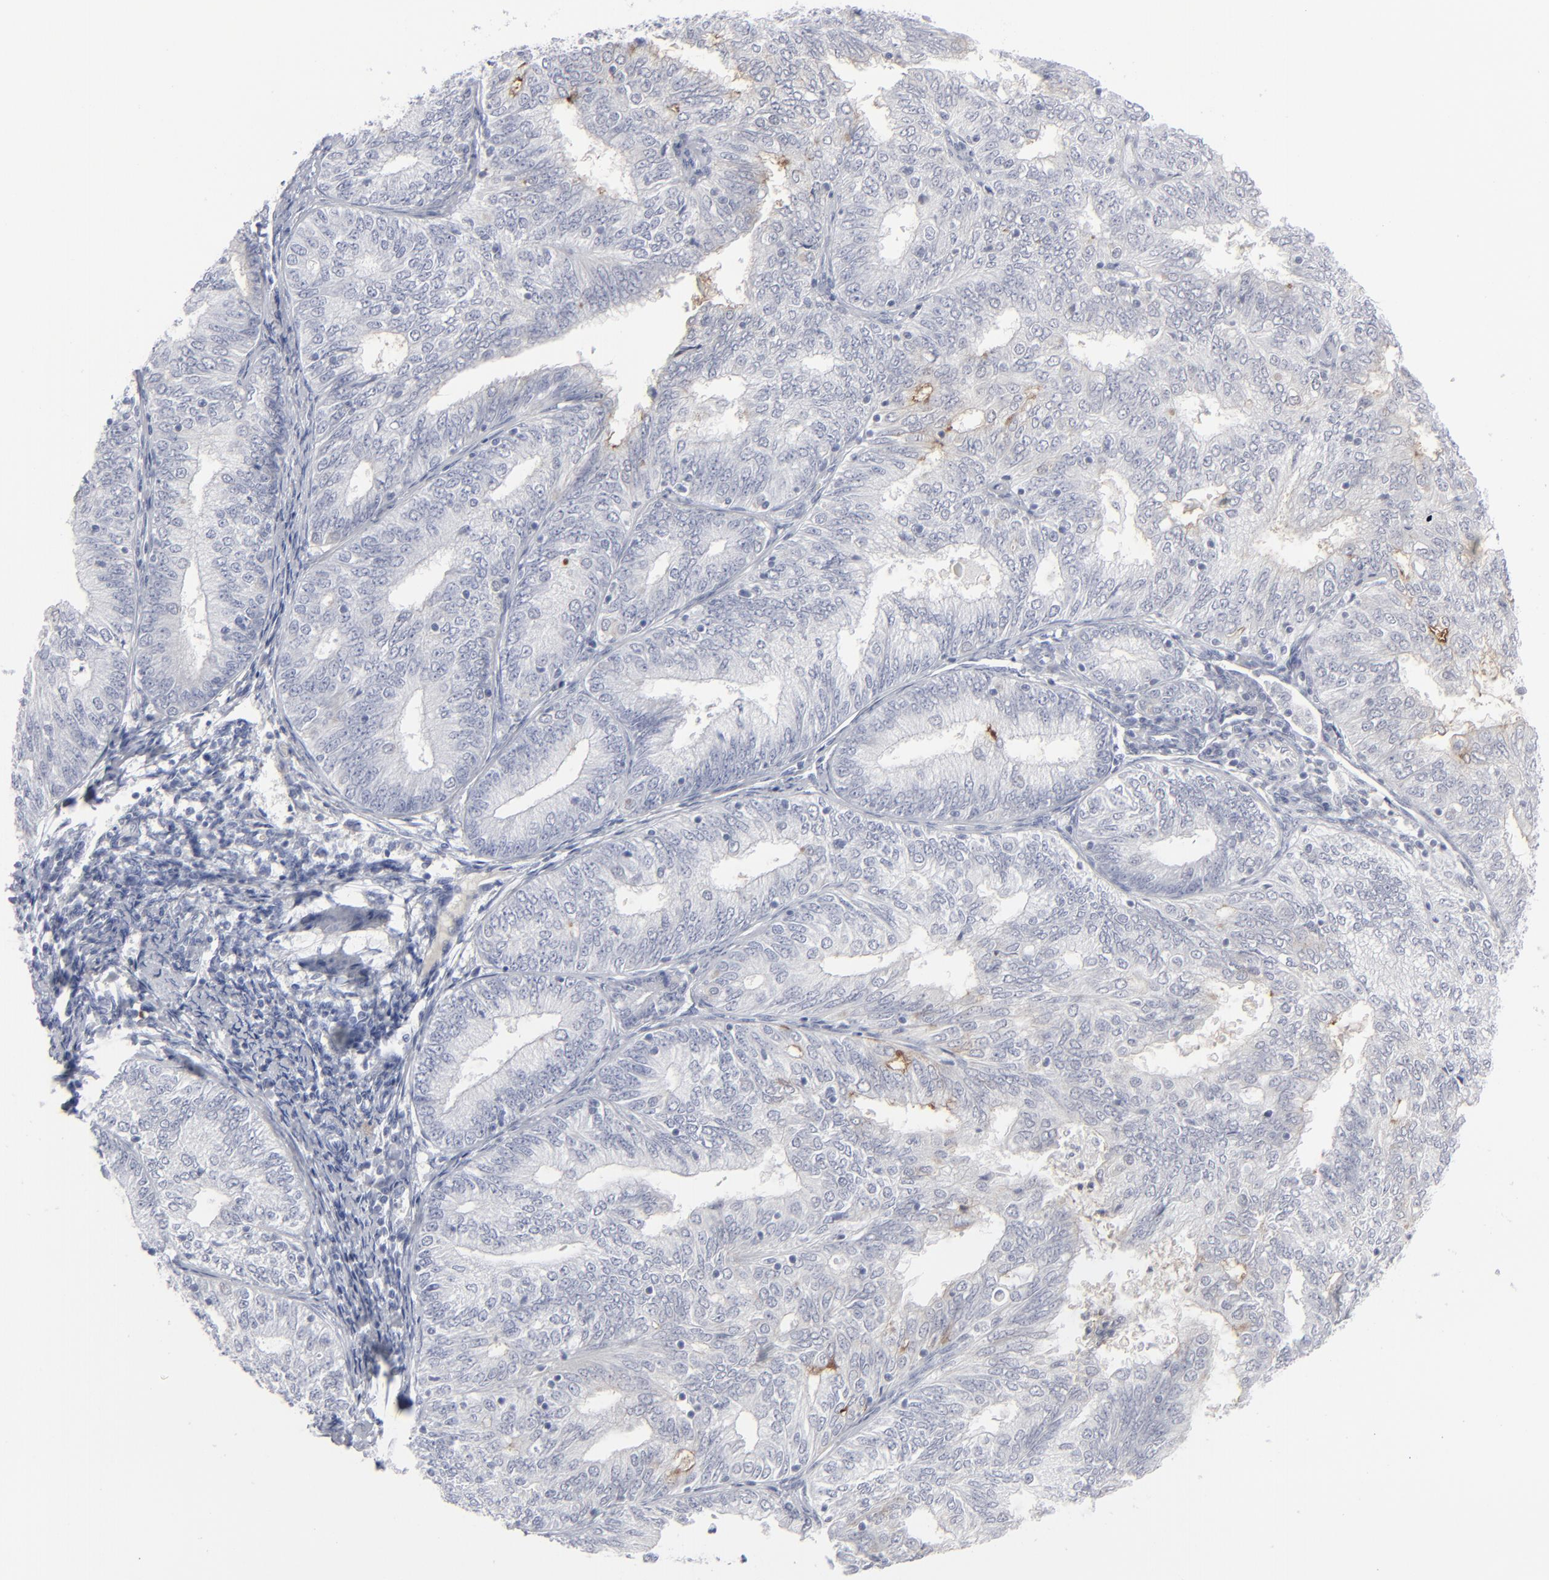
{"staining": {"intensity": "moderate", "quantity": "<25%", "location": "cytoplasmic/membranous"}, "tissue": "endometrial cancer", "cell_type": "Tumor cells", "image_type": "cancer", "snomed": [{"axis": "morphology", "description": "Adenocarcinoma, NOS"}, {"axis": "topography", "description": "Endometrium"}], "caption": "Immunohistochemical staining of endometrial cancer reveals low levels of moderate cytoplasmic/membranous staining in about <25% of tumor cells.", "gene": "MSLN", "patient": {"sex": "female", "age": 69}}